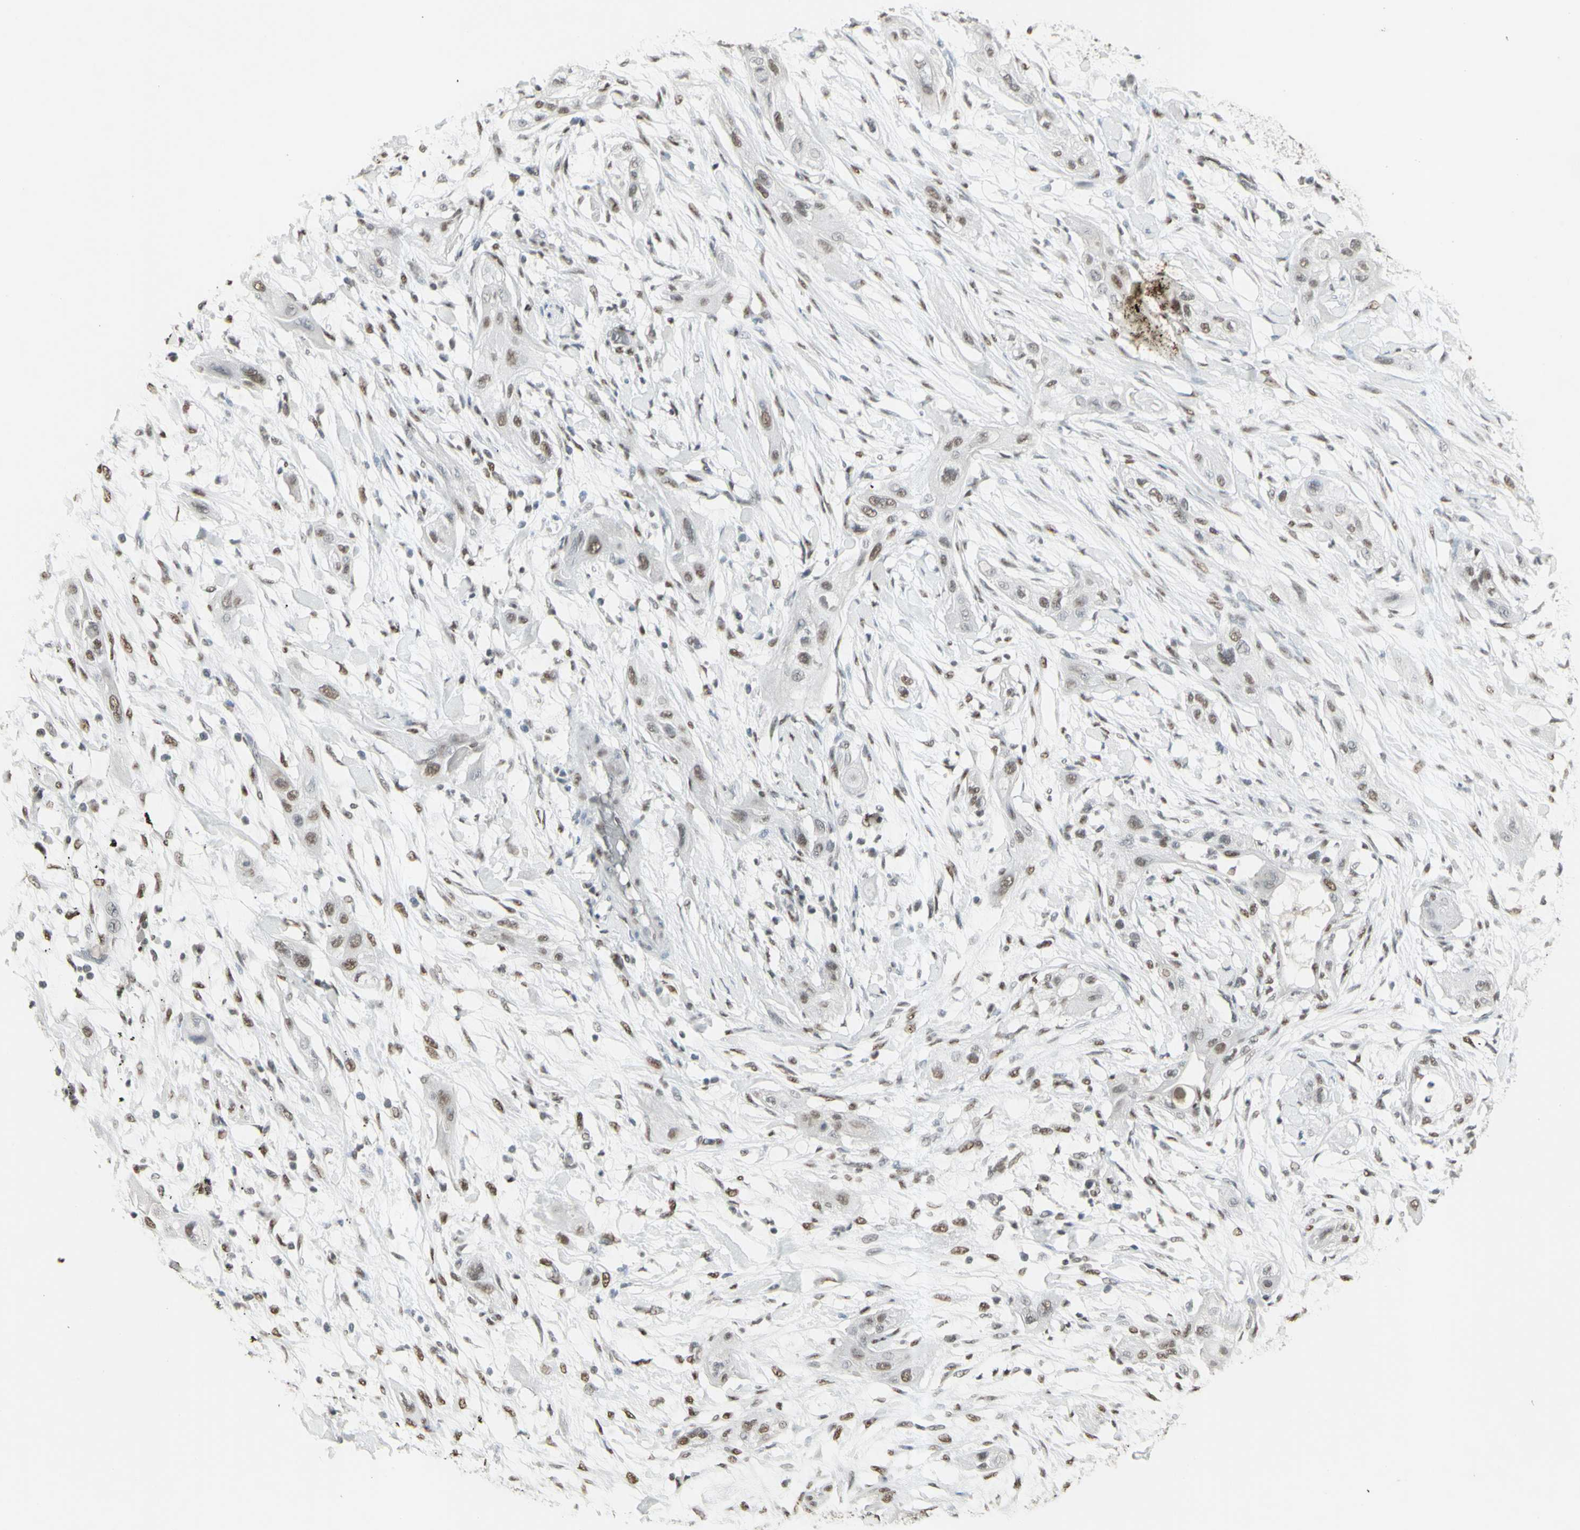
{"staining": {"intensity": "weak", "quantity": ">75%", "location": "nuclear"}, "tissue": "lung cancer", "cell_type": "Tumor cells", "image_type": "cancer", "snomed": [{"axis": "morphology", "description": "Squamous cell carcinoma, NOS"}, {"axis": "topography", "description": "Lung"}], "caption": "A high-resolution histopathology image shows IHC staining of lung cancer (squamous cell carcinoma), which demonstrates weak nuclear expression in approximately >75% of tumor cells.", "gene": "TRIM28", "patient": {"sex": "female", "age": 47}}